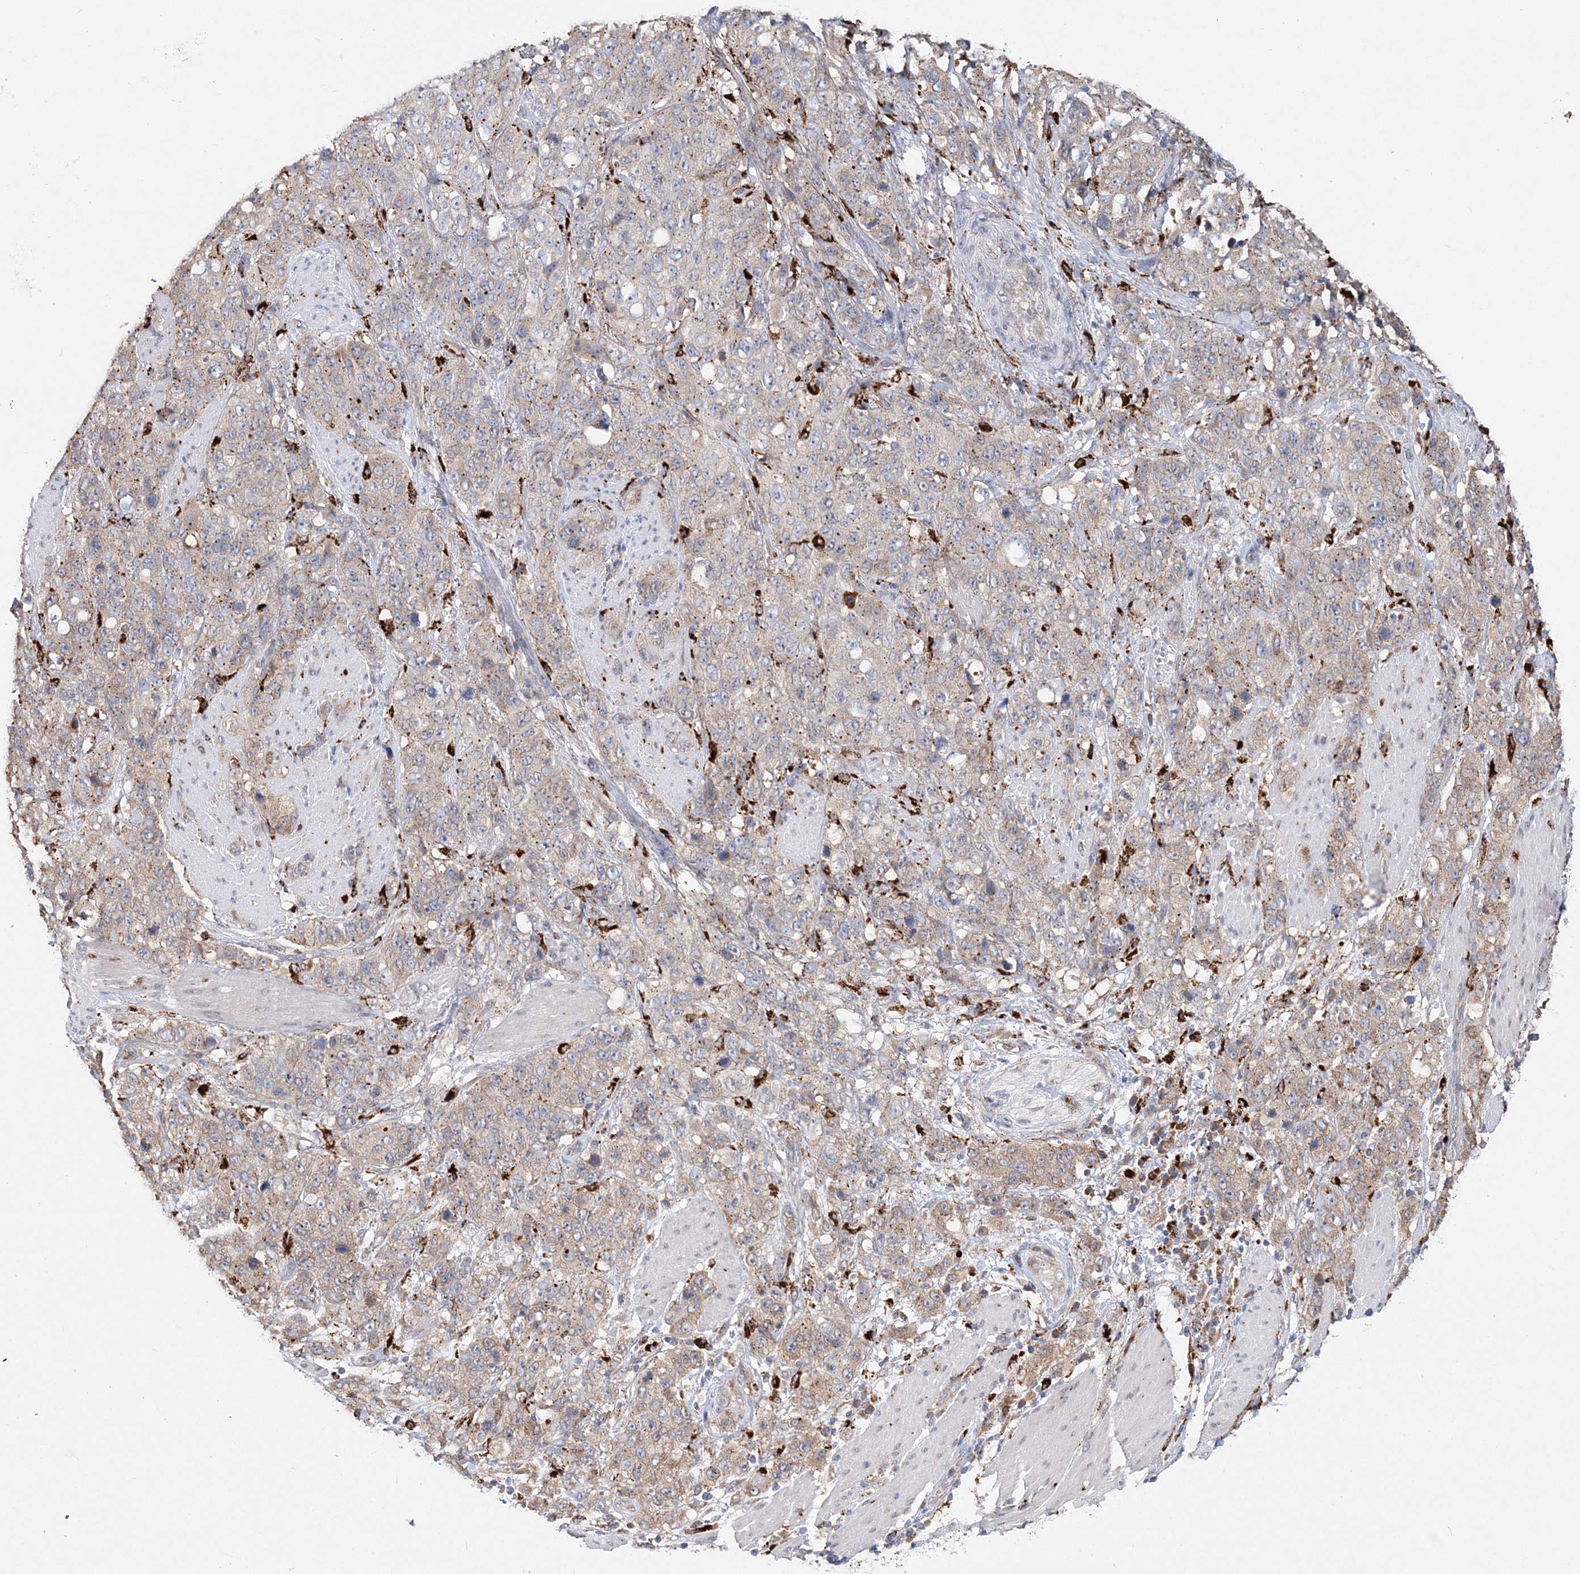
{"staining": {"intensity": "weak", "quantity": ">75%", "location": "cytoplasmic/membranous"}, "tissue": "stomach cancer", "cell_type": "Tumor cells", "image_type": "cancer", "snomed": [{"axis": "morphology", "description": "Adenocarcinoma, NOS"}, {"axis": "topography", "description": "Stomach"}], "caption": "Immunohistochemistry photomicrograph of stomach cancer stained for a protein (brown), which displays low levels of weak cytoplasmic/membranous positivity in approximately >75% of tumor cells.", "gene": "C3orf38", "patient": {"sex": "male", "age": 48}}